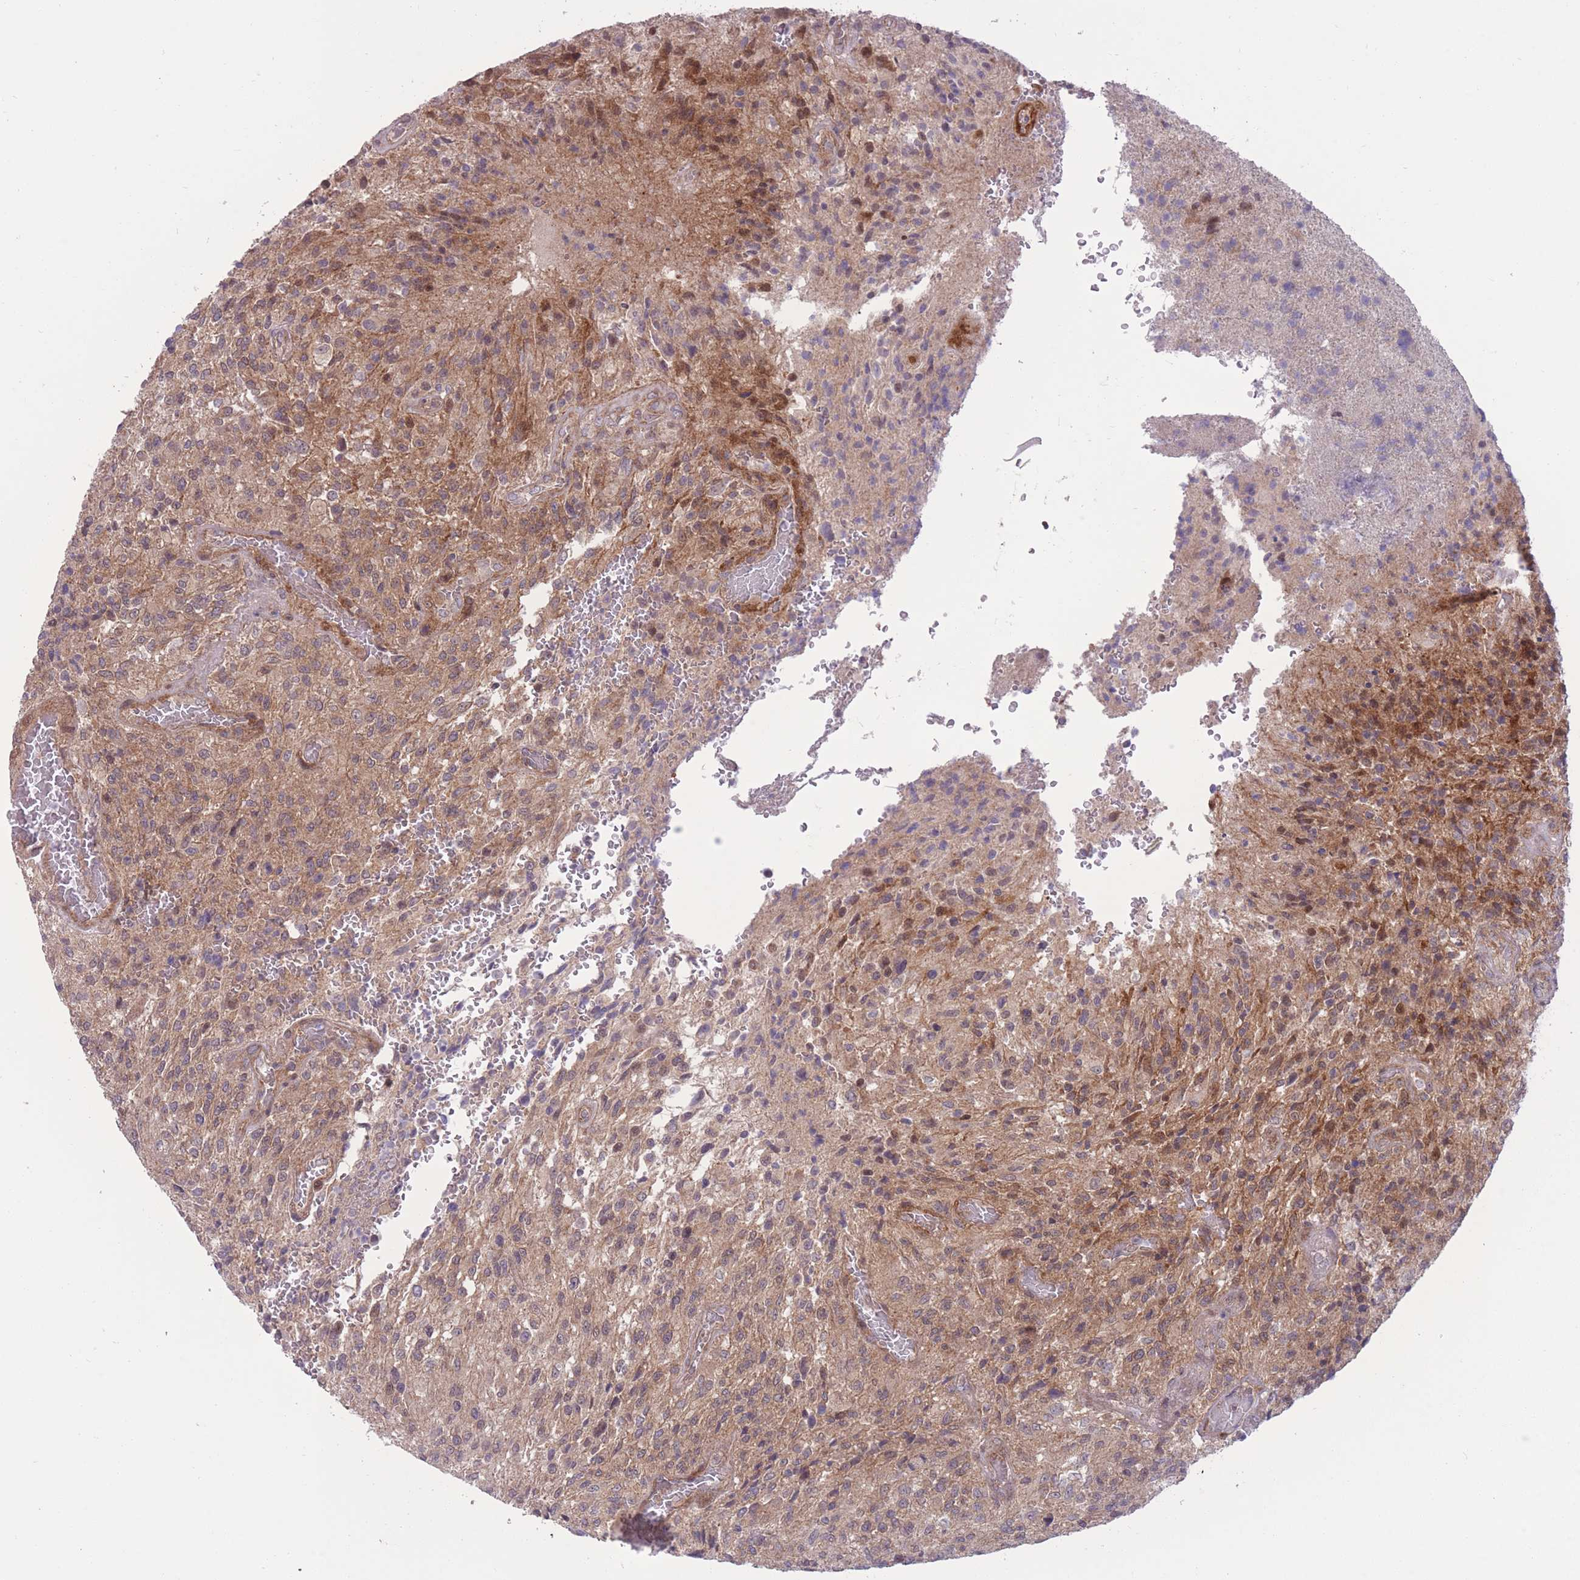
{"staining": {"intensity": "moderate", "quantity": "<25%", "location": "cytoplasmic/membranous"}, "tissue": "glioma", "cell_type": "Tumor cells", "image_type": "cancer", "snomed": [{"axis": "morphology", "description": "Normal tissue, NOS"}, {"axis": "morphology", "description": "Glioma, malignant, High grade"}, {"axis": "topography", "description": "Cerebral cortex"}], "caption": "Immunohistochemistry histopathology image of neoplastic tissue: malignant high-grade glioma stained using immunohistochemistry shows low levels of moderate protein expression localized specifically in the cytoplasmic/membranous of tumor cells, appearing as a cytoplasmic/membranous brown color.", "gene": "RIC8A", "patient": {"sex": "male", "age": 56}}